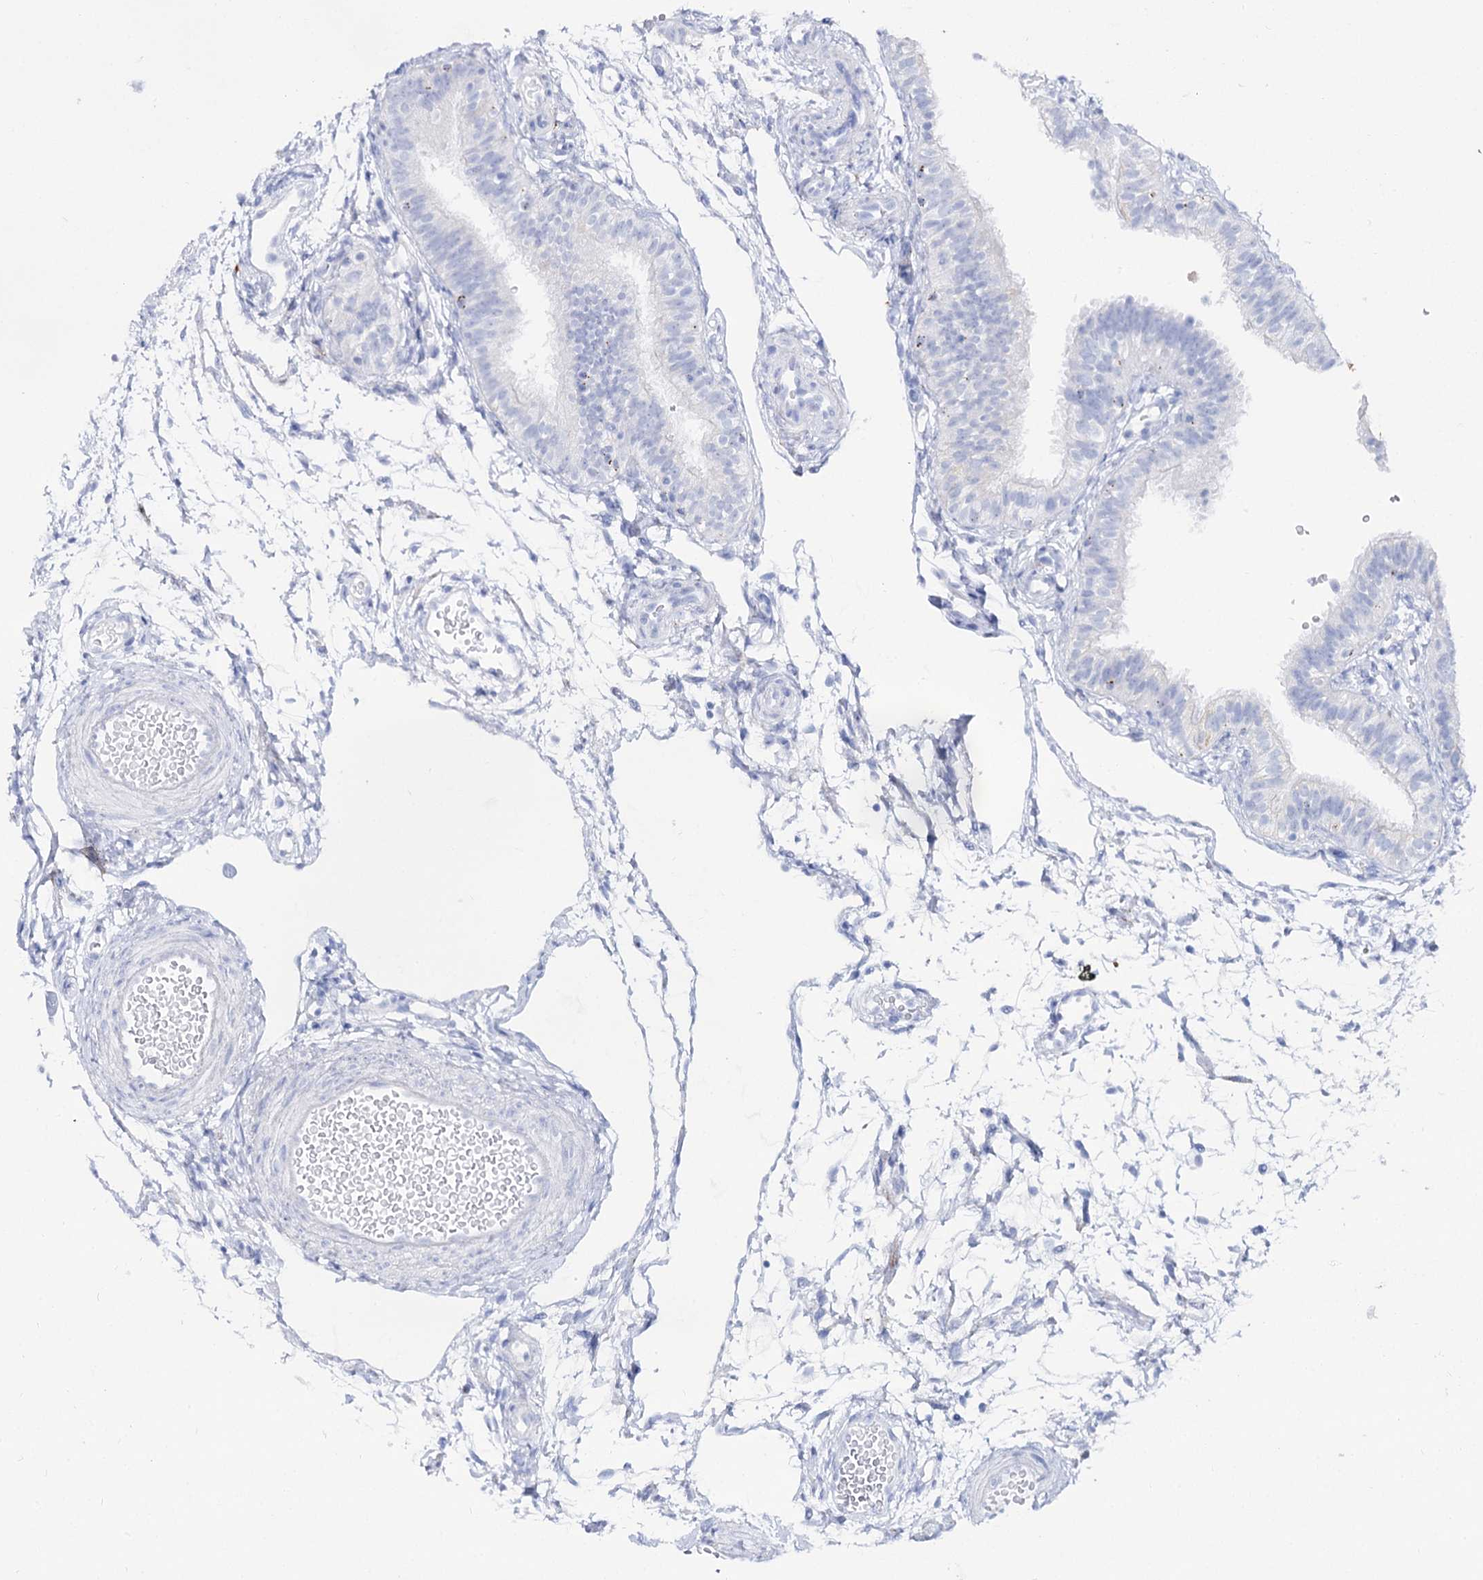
{"staining": {"intensity": "negative", "quantity": "none", "location": "none"}, "tissue": "fallopian tube", "cell_type": "Glandular cells", "image_type": "normal", "snomed": [{"axis": "morphology", "description": "Normal tissue, NOS"}, {"axis": "topography", "description": "Fallopian tube"}], "caption": "Human fallopian tube stained for a protein using IHC reveals no positivity in glandular cells.", "gene": "SLC3A1", "patient": {"sex": "female", "age": 35}}